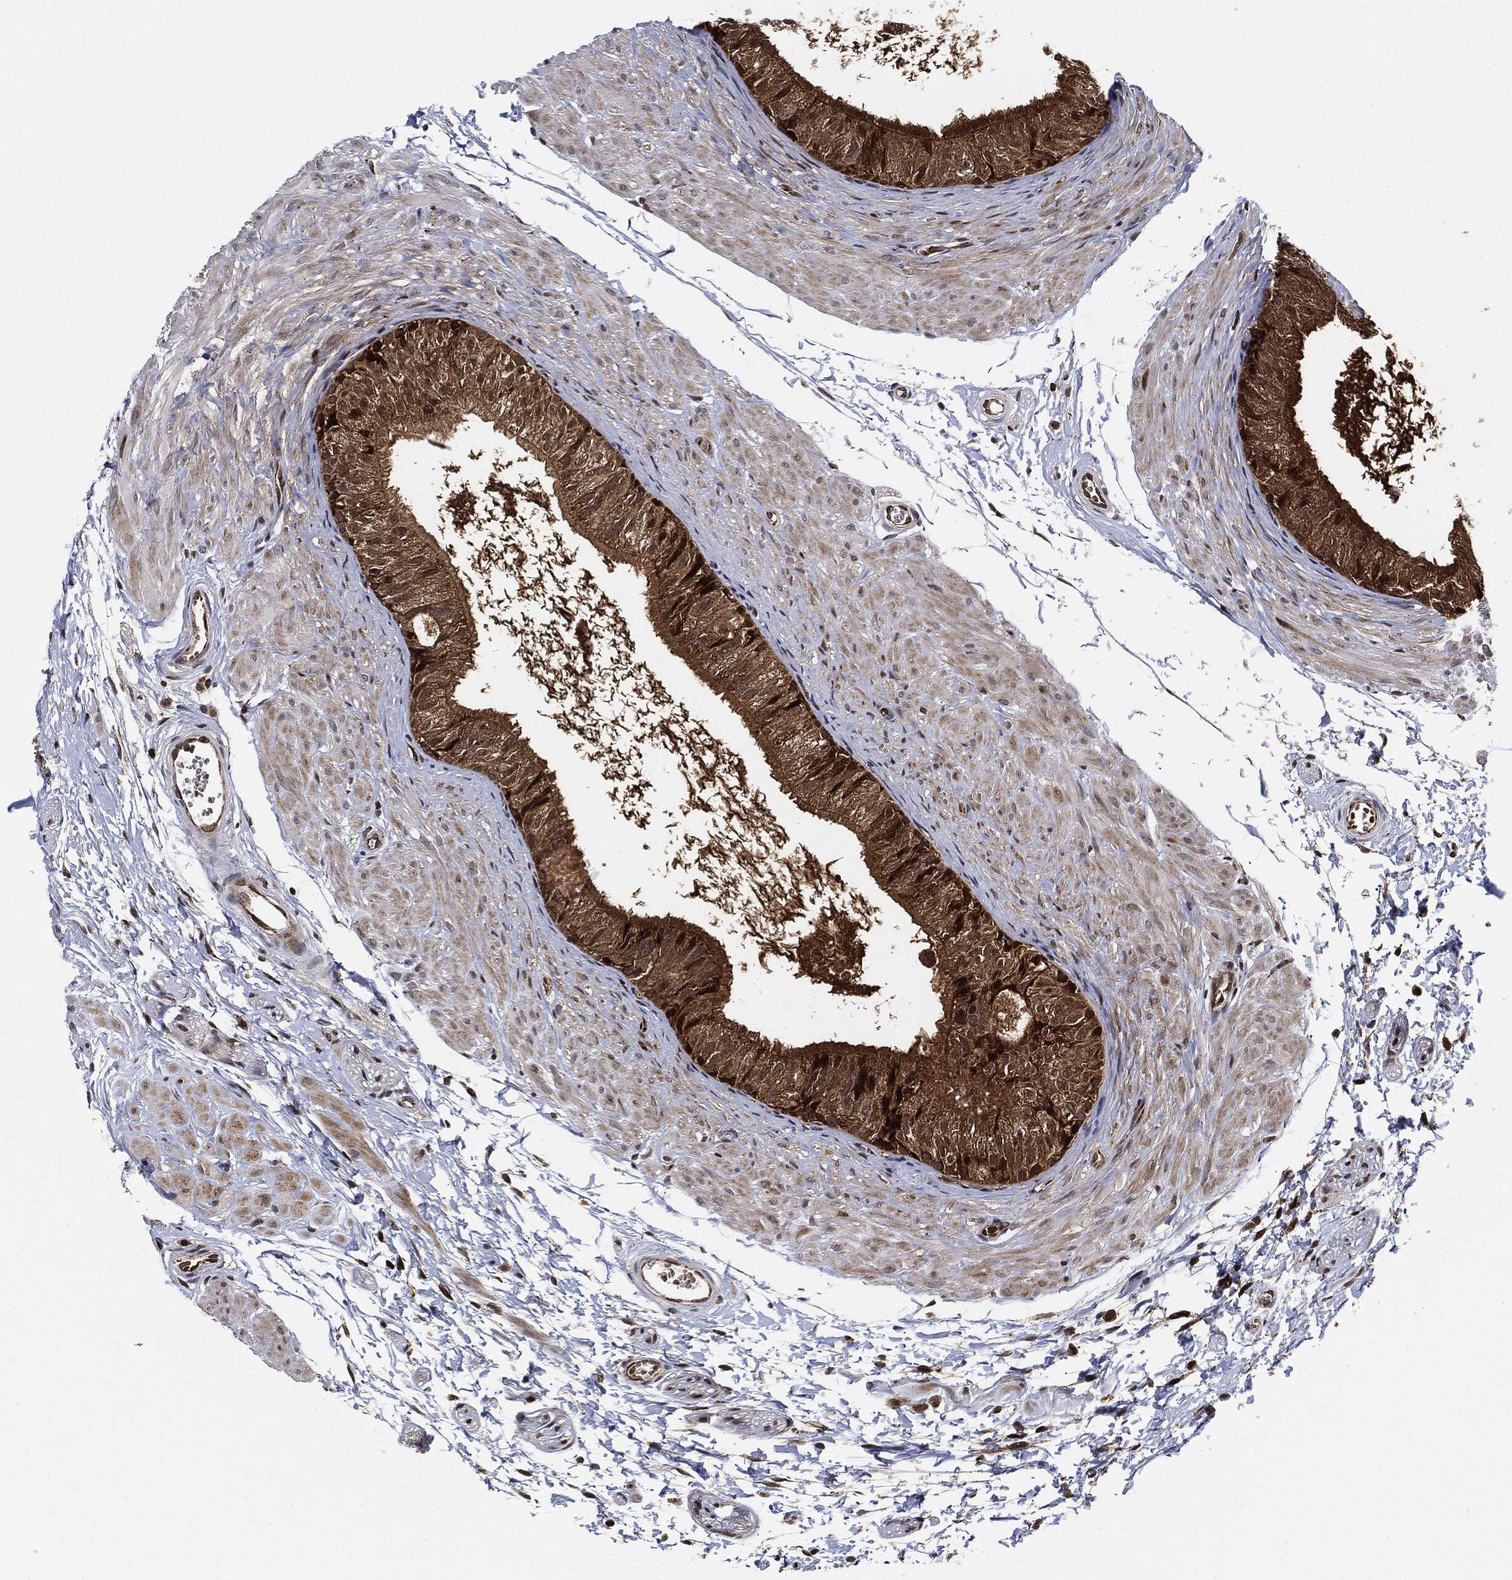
{"staining": {"intensity": "strong", "quantity": ">75%", "location": "cytoplasmic/membranous"}, "tissue": "epididymis", "cell_type": "Glandular cells", "image_type": "normal", "snomed": [{"axis": "morphology", "description": "Normal tissue, NOS"}, {"axis": "topography", "description": "Epididymis"}], "caption": "IHC of normal human epididymis exhibits high levels of strong cytoplasmic/membranous expression in approximately >75% of glandular cells. The staining was performed using DAB (3,3'-diaminobenzidine) to visualize the protein expression in brown, while the nuclei were stained in blue with hematoxylin (Magnification: 20x).", "gene": "RNASEL", "patient": {"sex": "male", "age": 22}}